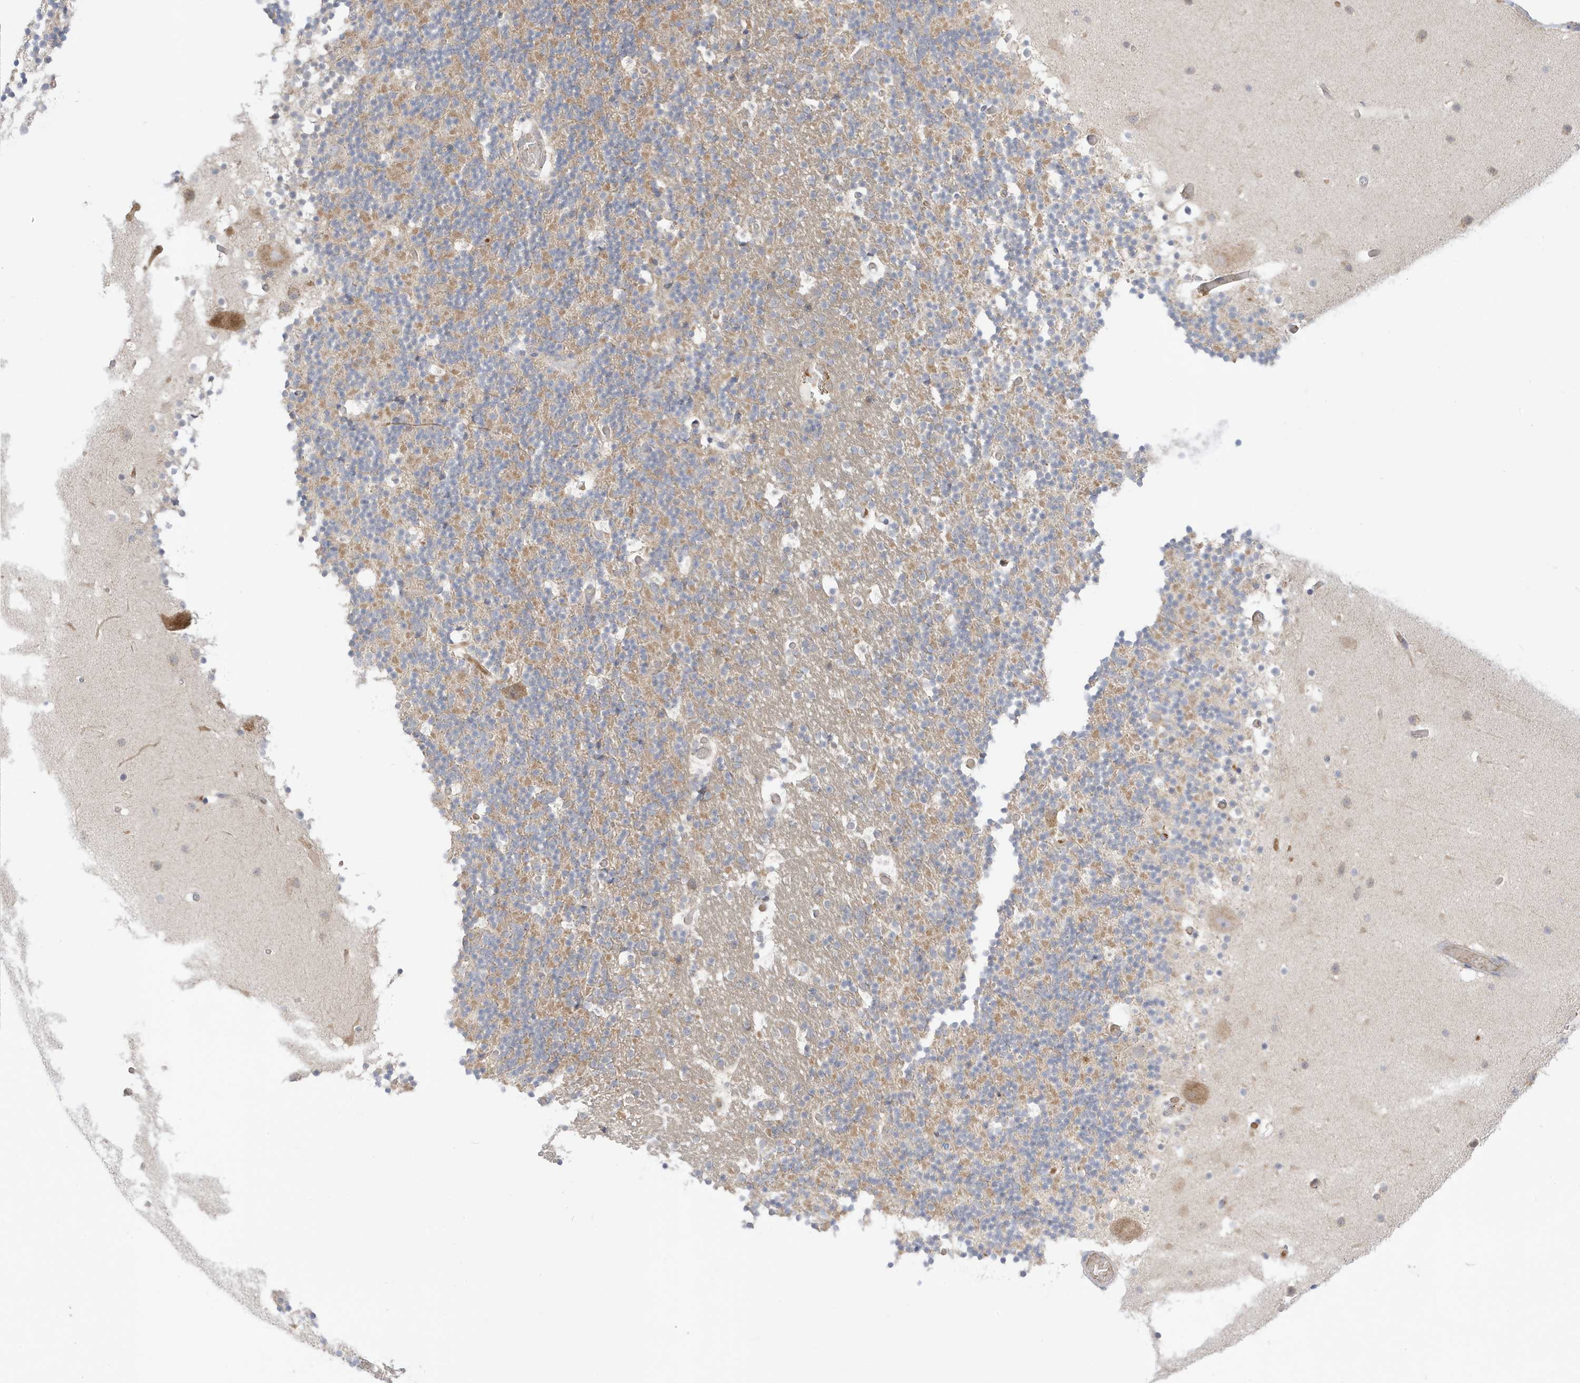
{"staining": {"intensity": "moderate", "quantity": "25%-75%", "location": "cytoplasmic/membranous"}, "tissue": "cerebellum", "cell_type": "Cells in granular layer", "image_type": "normal", "snomed": [{"axis": "morphology", "description": "Normal tissue, NOS"}, {"axis": "topography", "description": "Cerebellum"}], "caption": "This is a photomicrograph of immunohistochemistry staining of benign cerebellum, which shows moderate staining in the cytoplasmic/membranous of cells in granular layer.", "gene": "NPPC", "patient": {"sex": "male", "age": 57}}